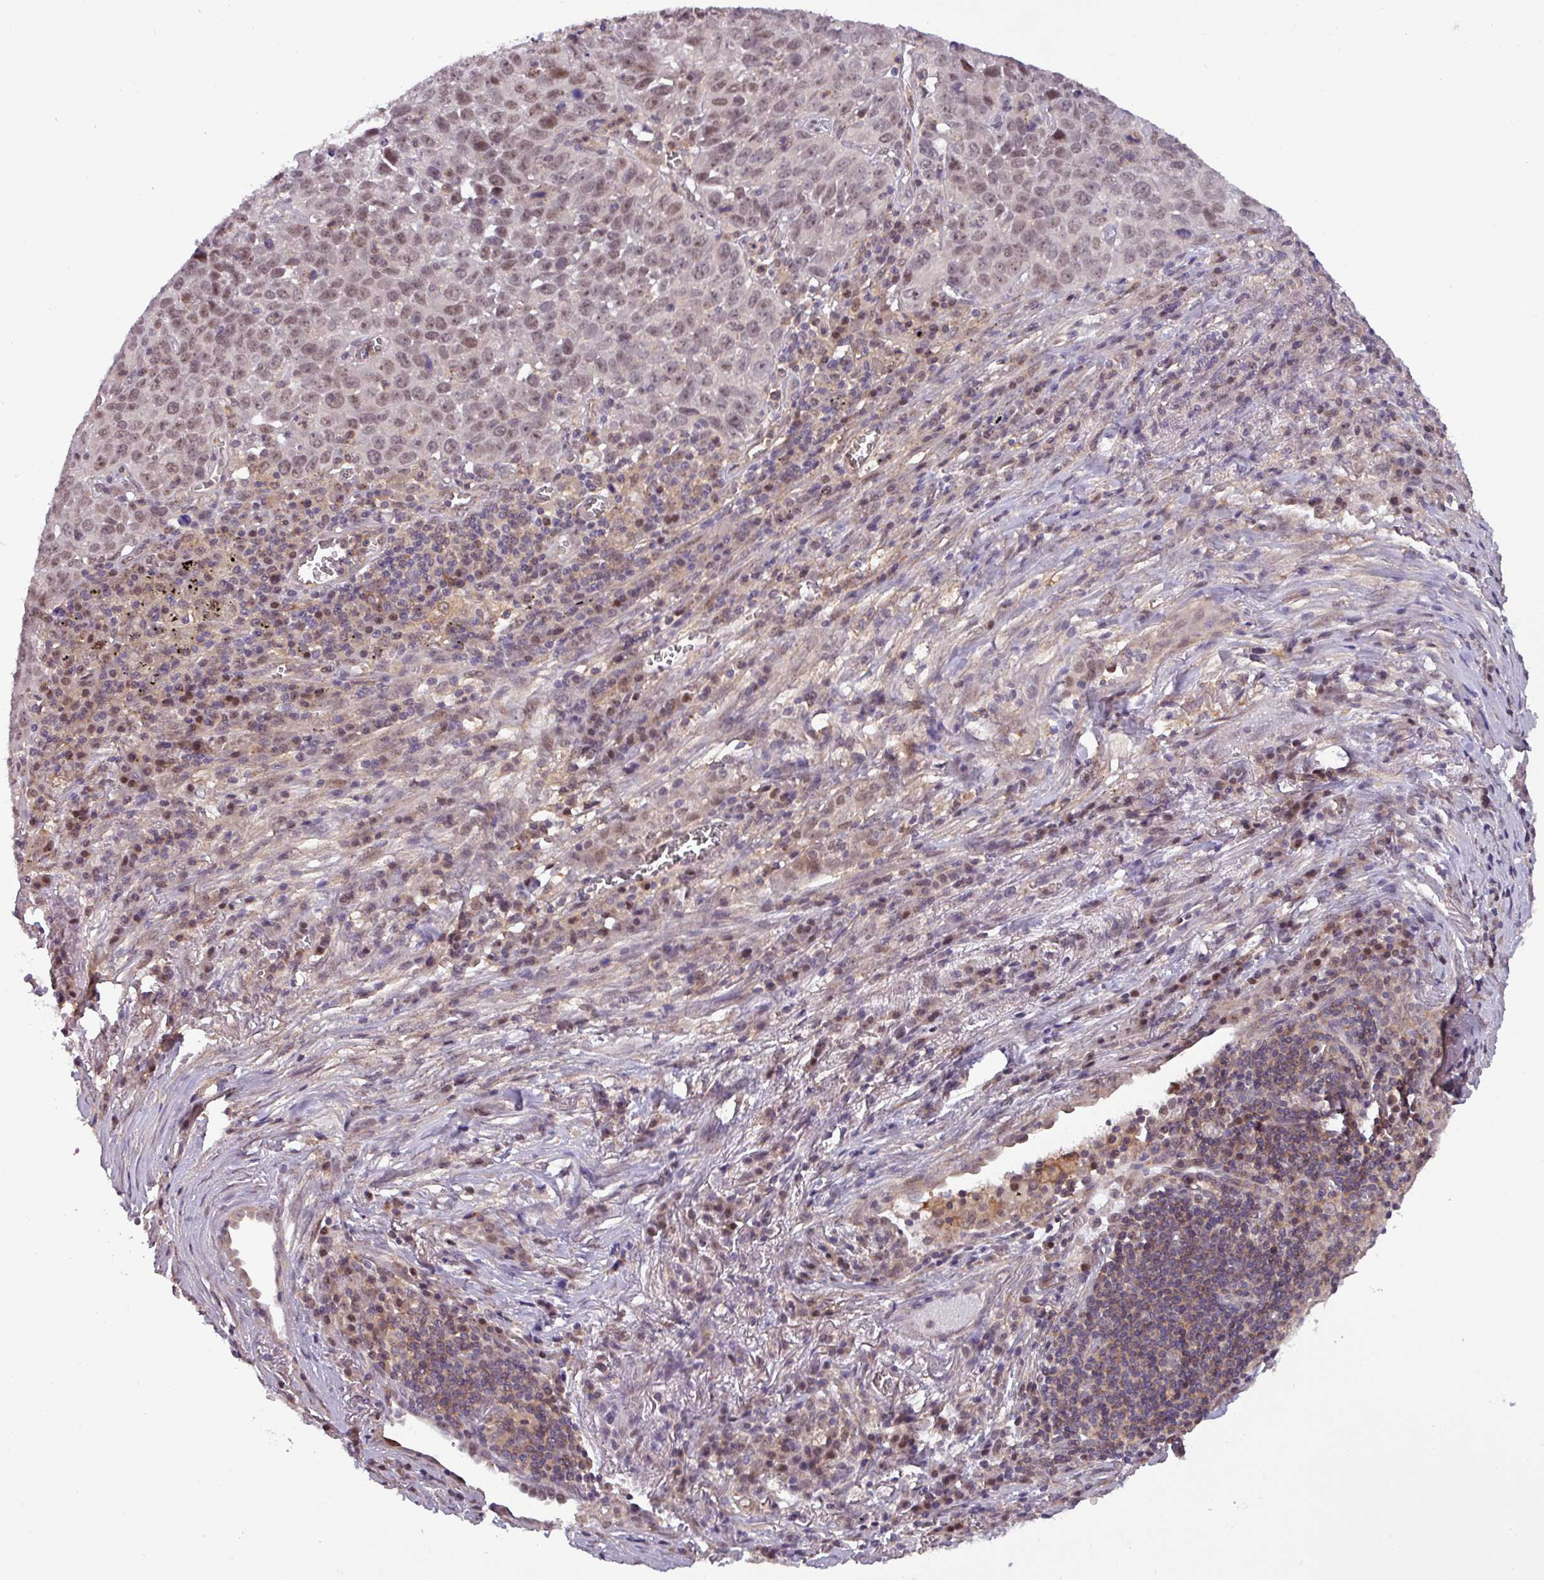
{"staining": {"intensity": "weak", "quantity": ">75%", "location": "nuclear"}, "tissue": "lung cancer", "cell_type": "Tumor cells", "image_type": "cancer", "snomed": [{"axis": "morphology", "description": "Squamous cell carcinoma, NOS"}, {"axis": "topography", "description": "Lung"}], "caption": "Immunohistochemical staining of human squamous cell carcinoma (lung) demonstrates low levels of weak nuclear expression in about >75% of tumor cells. (Brightfield microscopy of DAB IHC at high magnification).", "gene": "NPFFR1", "patient": {"sex": "male", "age": 76}}